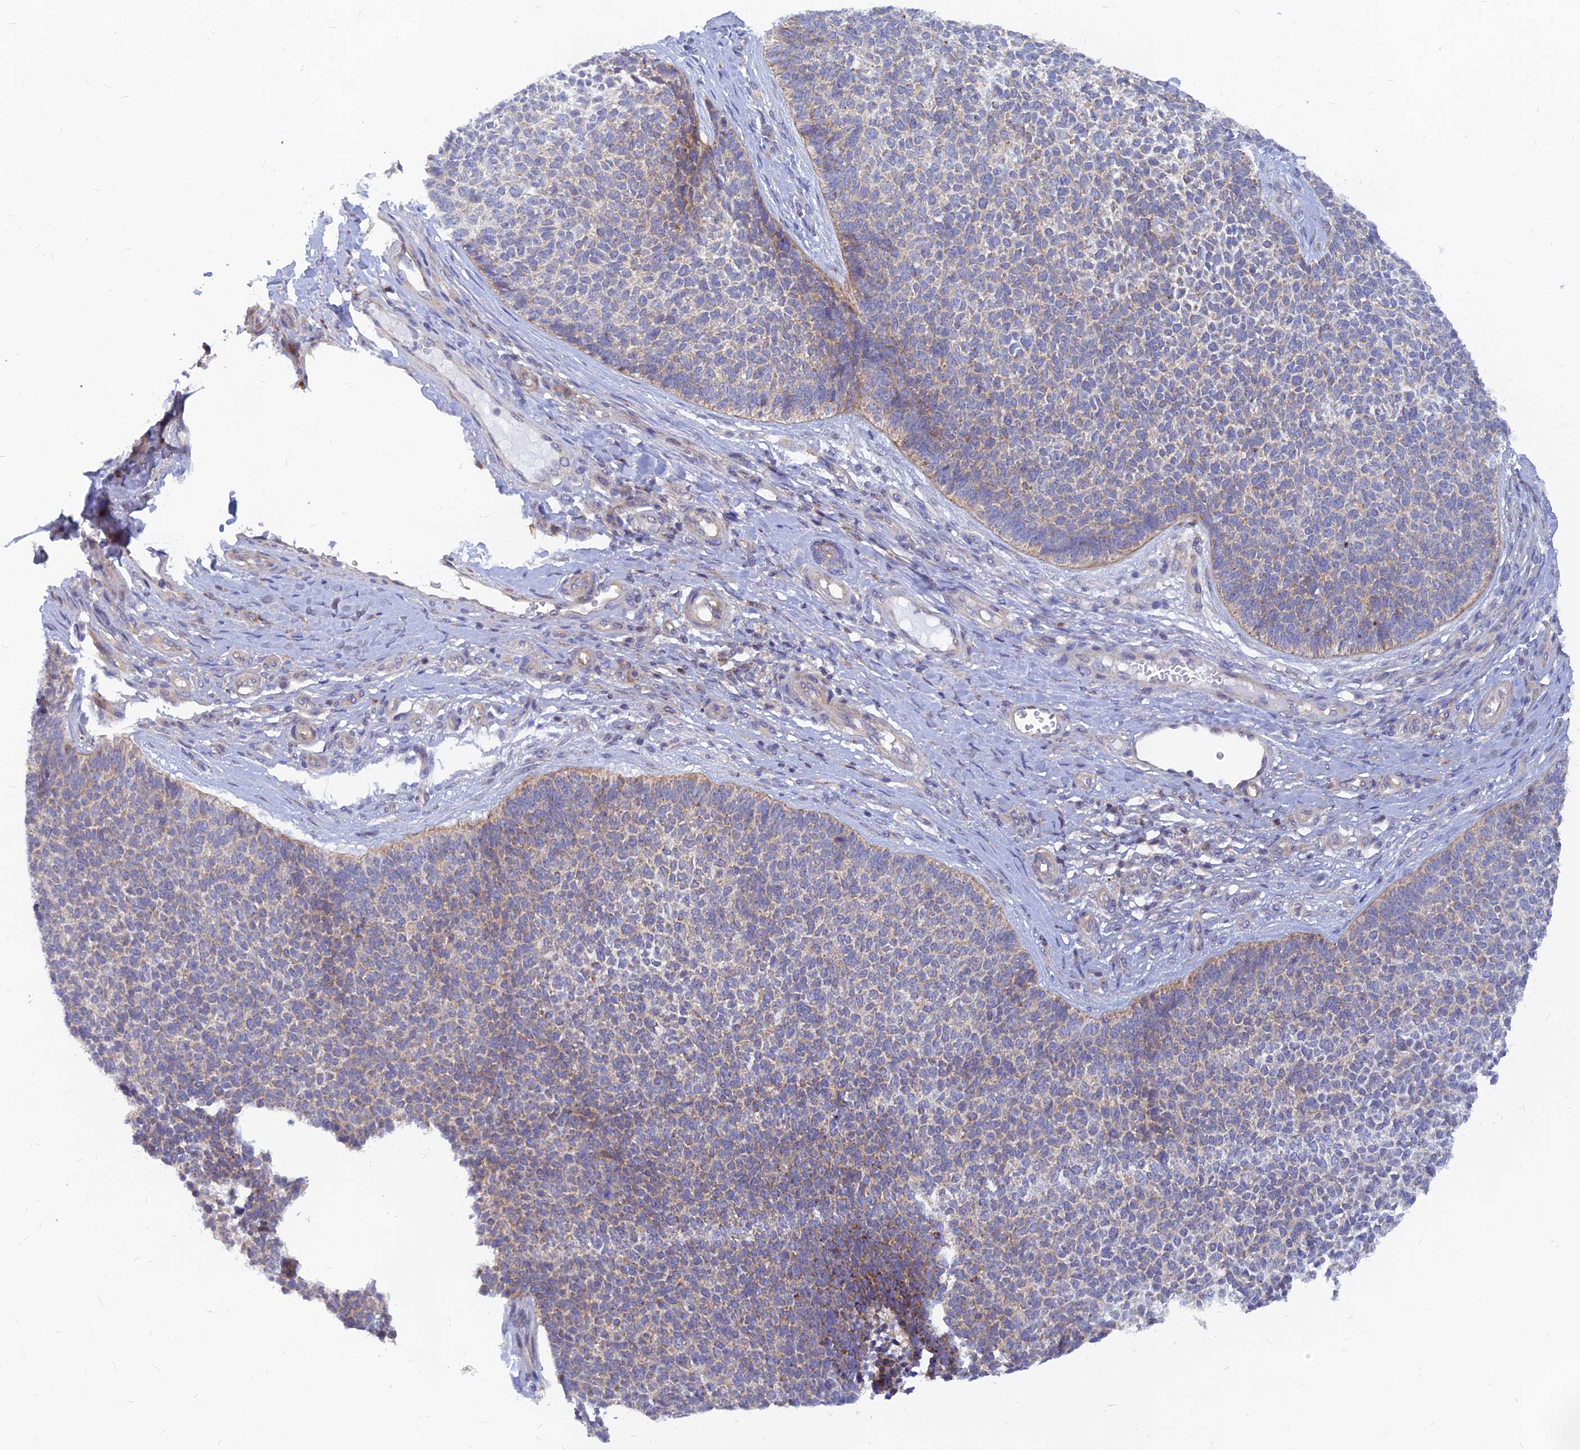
{"staining": {"intensity": "moderate", "quantity": "<25%", "location": "cytoplasmic/membranous"}, "tissue": "skin cancer", "cell_type": "Tumor cells", "image_type": "cancer", "snomed": [{"axis": "morphology", "description": "Basal cell carcinoma"}, {"axis": "topography", "description": "Skin"}], "caption": "This is a photomicrograph of IHC staining of skin basal cell carcinoma, which shows moderate expression in the cytoplasmic/membranous of tumor cells.", "gene": "DNAJC16", "patient": {"sex": "female", "age": 84}}